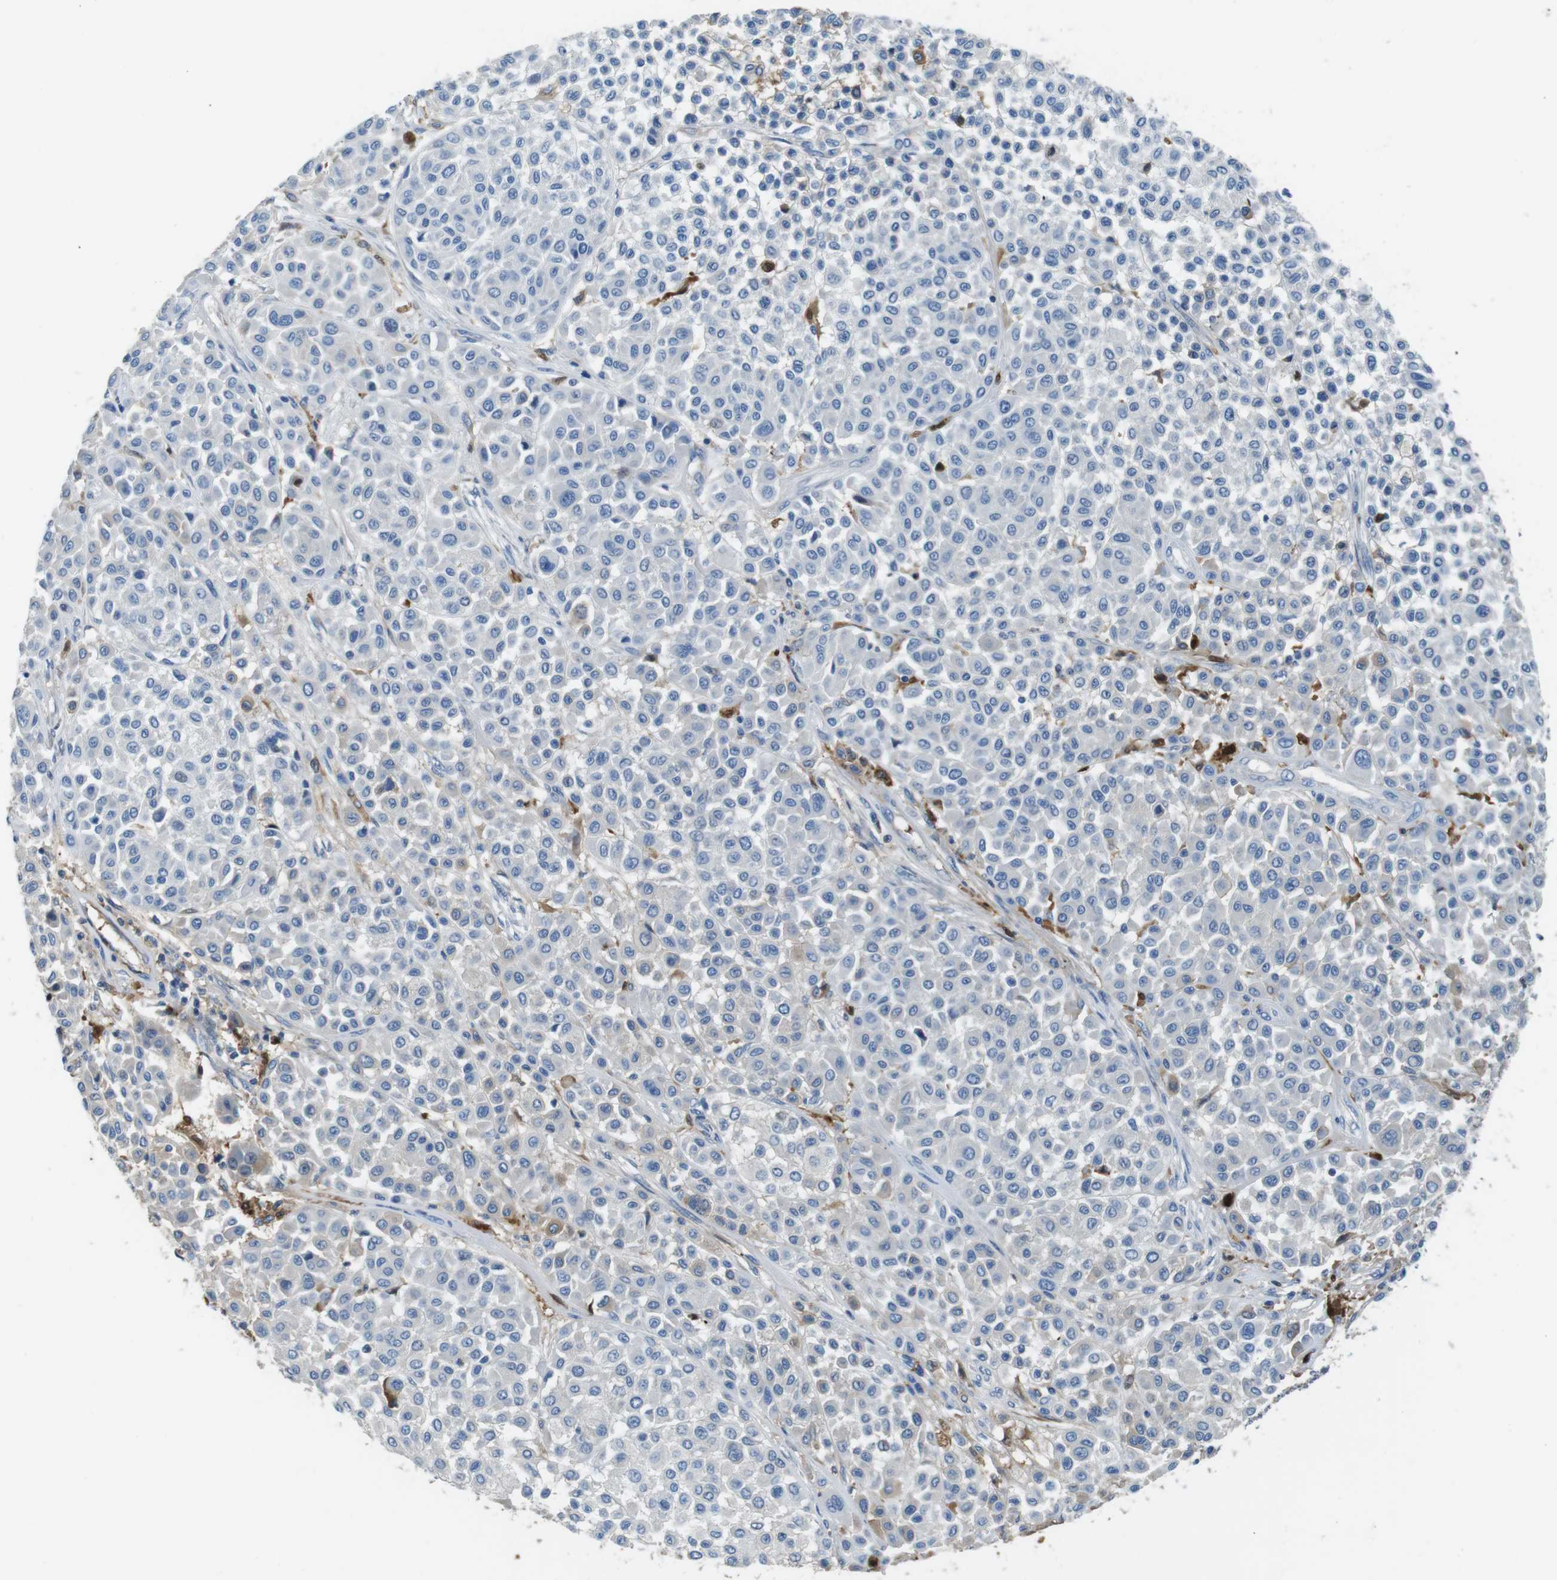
{"staining": {"intensity": "negative", "quantity": "none", "location": "none"}, "tissue": "melanoma", "cell_type": "Tumor cells", "image_type": "cancer", "snomed": [{"axis": "morphology", "description": "Malignant melanoma, Metastatic site"}, {"axis": "topography", "description": "Soft tissue"}], "caption": "High power microscopy photomicrograph of an immunohistochemistry micrograph of malignant melanoma (metastatic site), revealing no significant expression in tumor cells. (DAB immunohistochemistry (IHC), high magnification).", "gene": "TMPRSS15", "patient": {"sex": "male", "age": 41}}